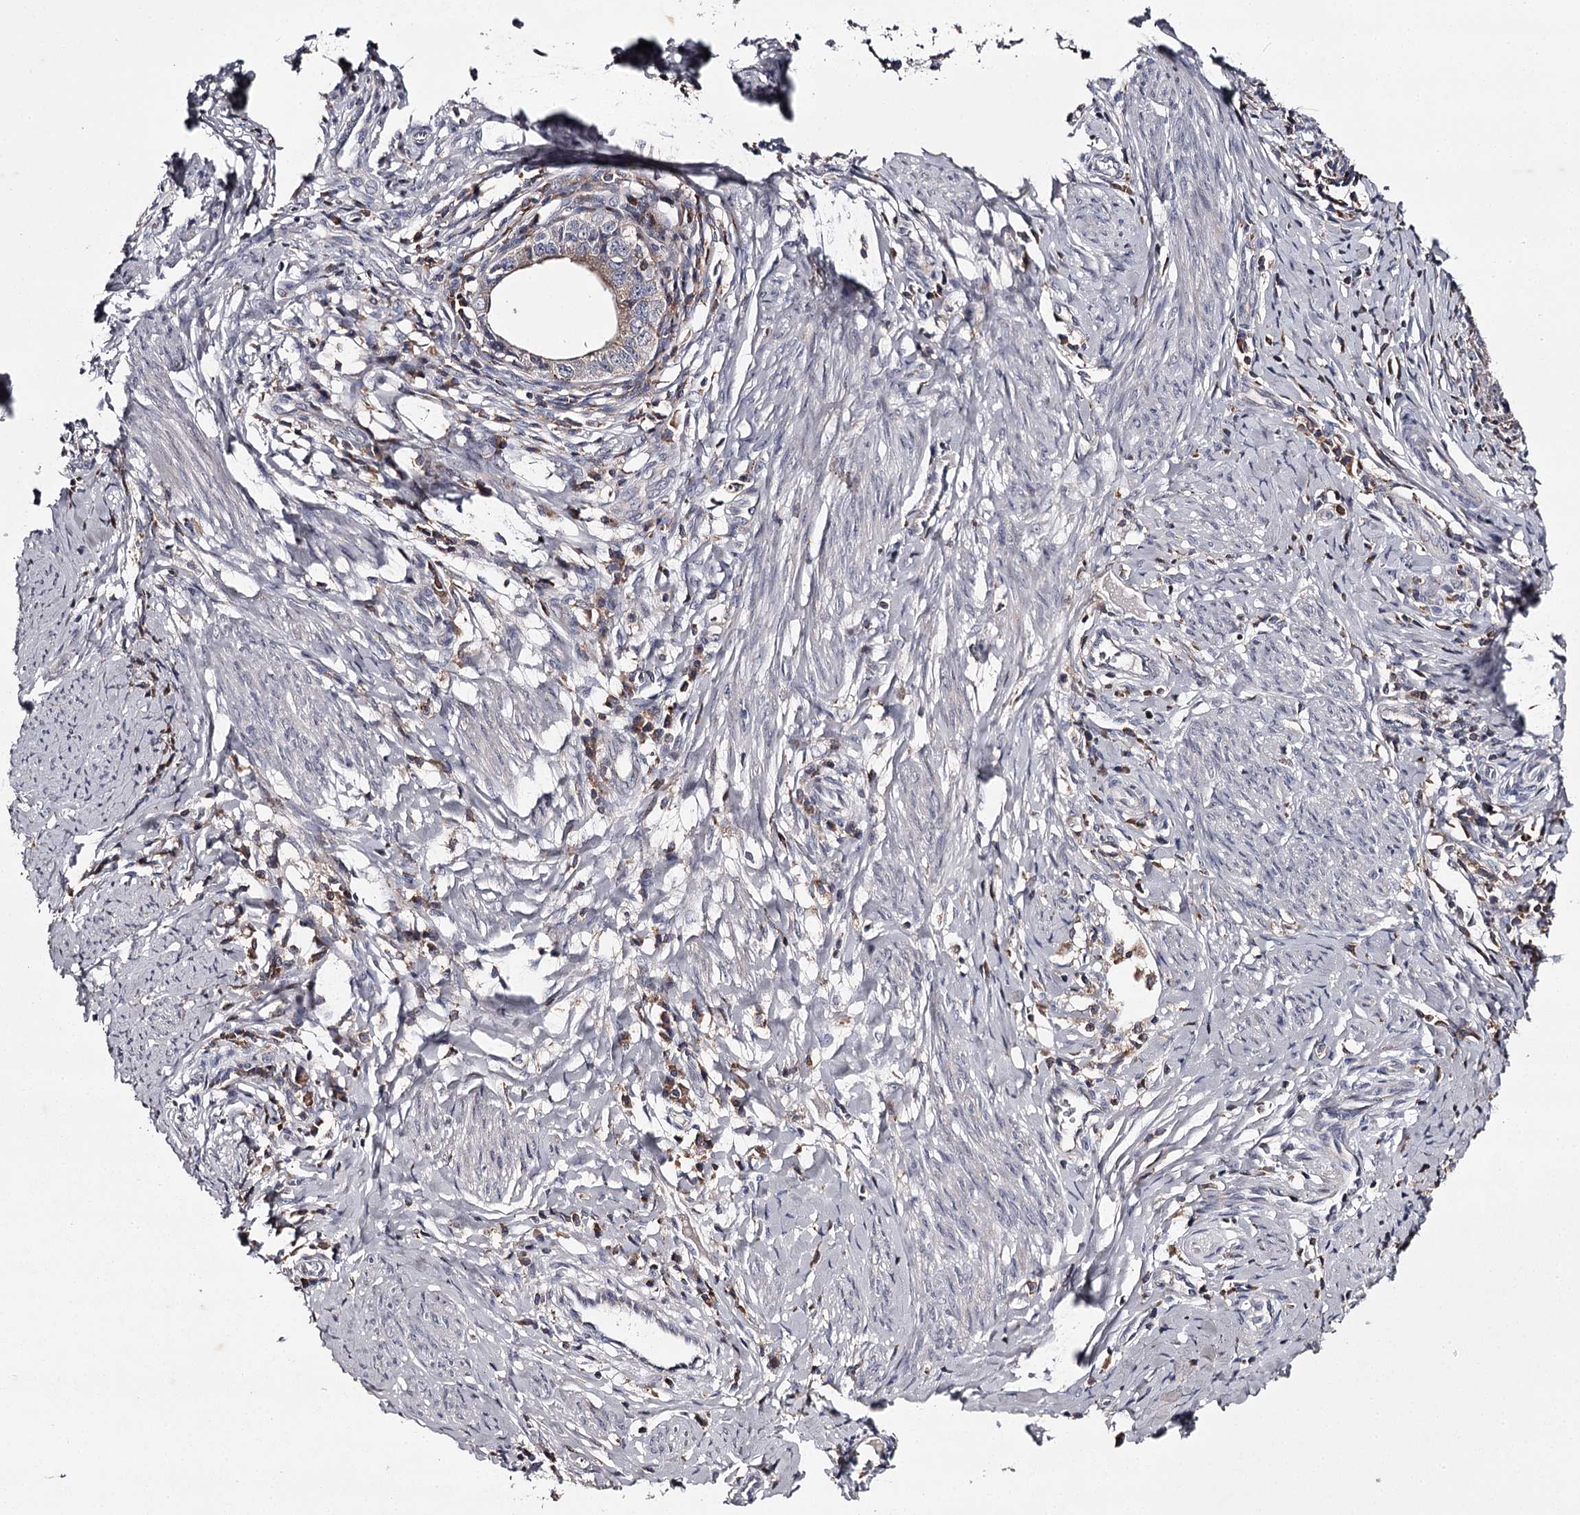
{"staining": {"intensity": "negative", "quantity": "none", "location": "none"}, "tissue": "cervical cancer", "cell_type": "Tumor cells", "image_type": "cancer", "snomed": [{"axis": "morphology", "description": "Adenocarcinoma, NOS"}, {"axis": "topography", "description": "Cervix"}], "caption": "Immunohistochemical staining of human cervical adenocarcinoma demonstrates no significant positivity in tumor cells.", "gene": "RASSF6", "patient": {"sex": "female", "age": 36}}